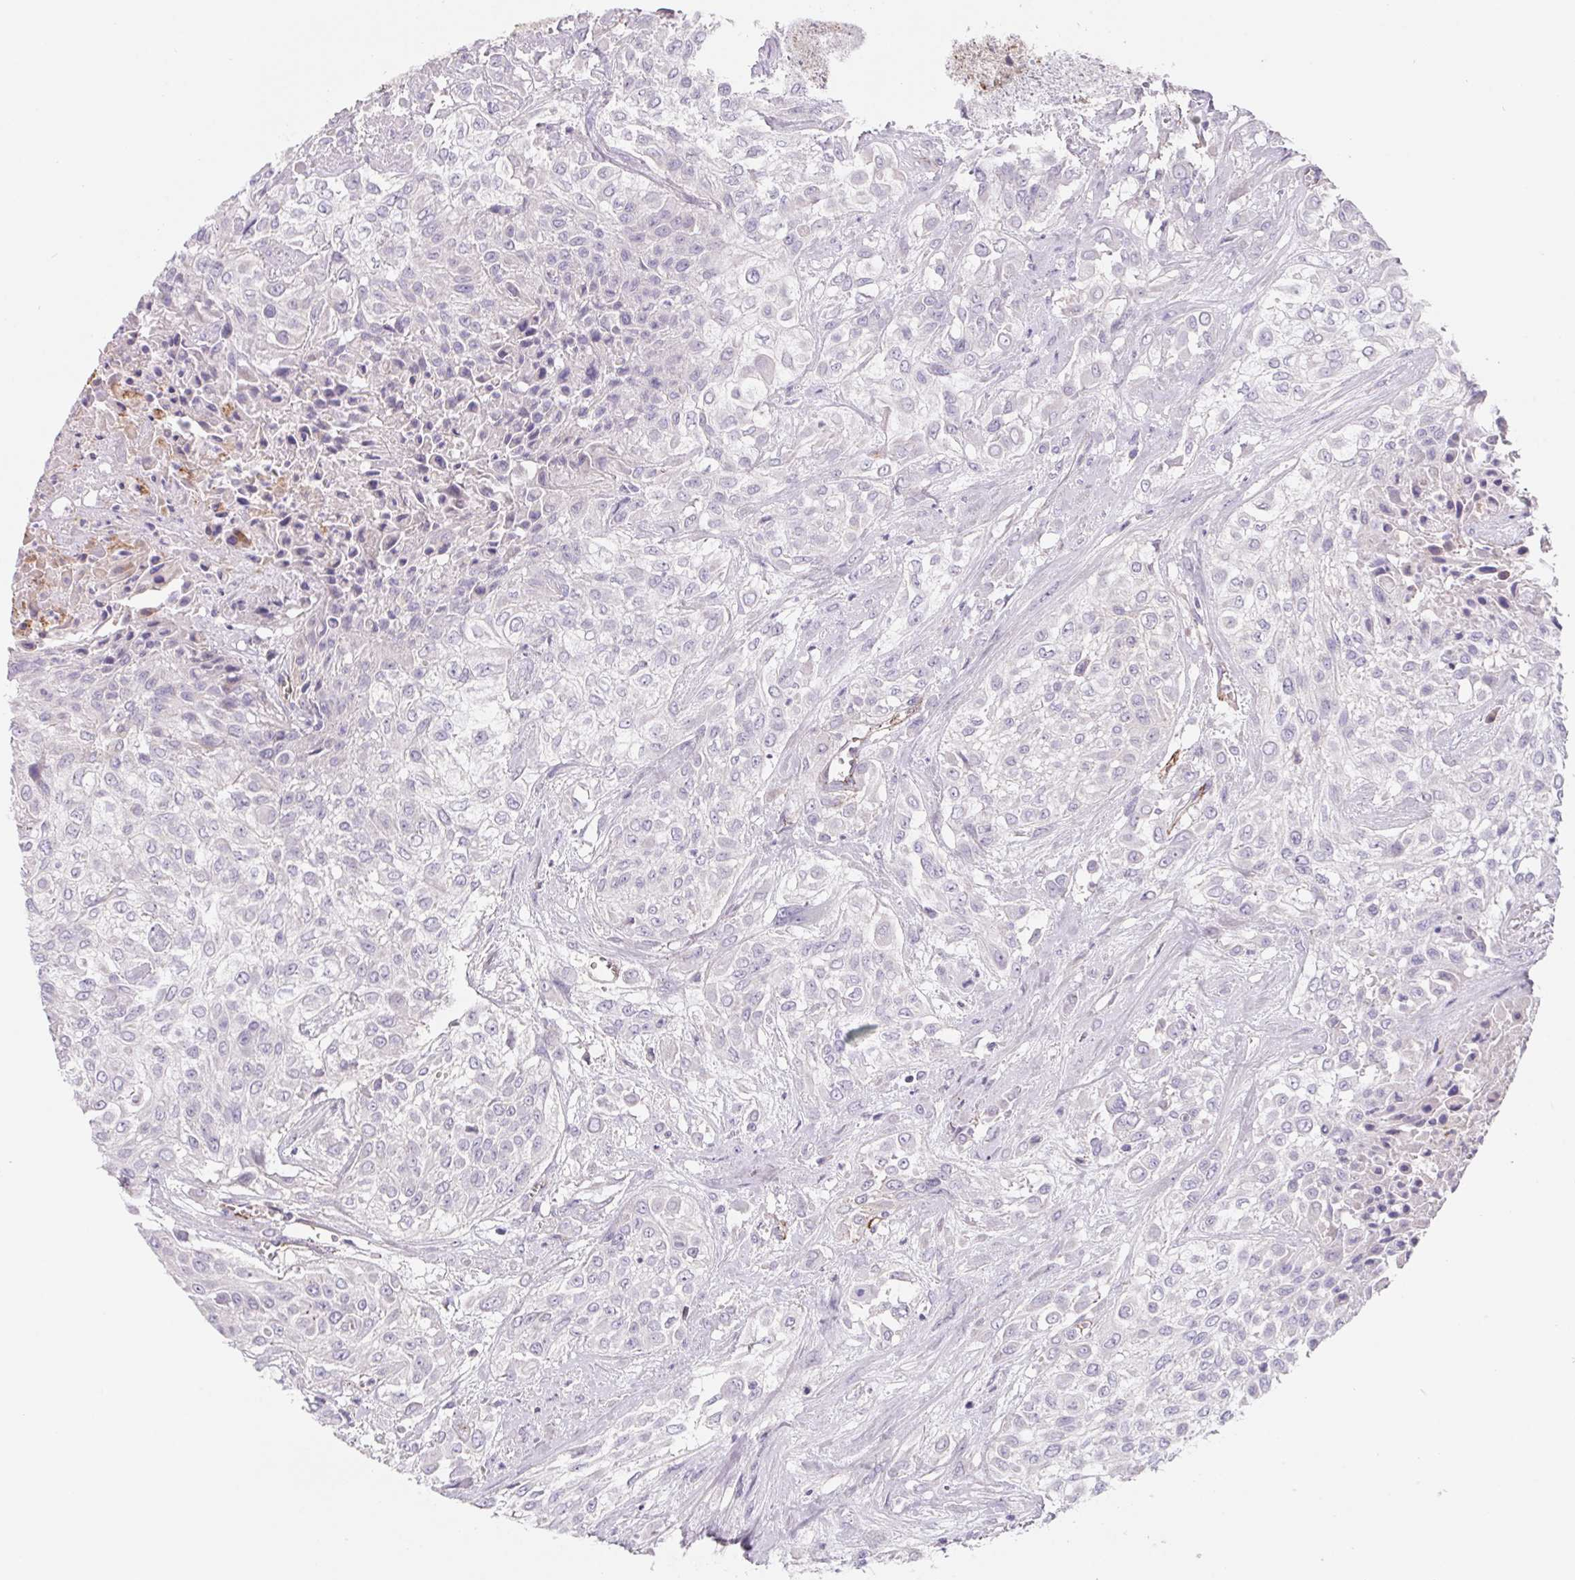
{"staining": {"intensity": "negative", "quantity": "none", "location": "none"}, "tissue": "urothelial cancer", "cell_type": "Tumor cells", "image_type": "cancer", "snomed": [{"axis": "morphology", "description": "Urothelial carcinoma, High grade"}, {"axis": "topography", "description": "Urinary bladder"}], "caption": "Photomicrograph shows no significant protein positivity in tumor cells of urothelial cancer.", "gene": "LPA", "patient": {"sex": "male", "age": 57}}